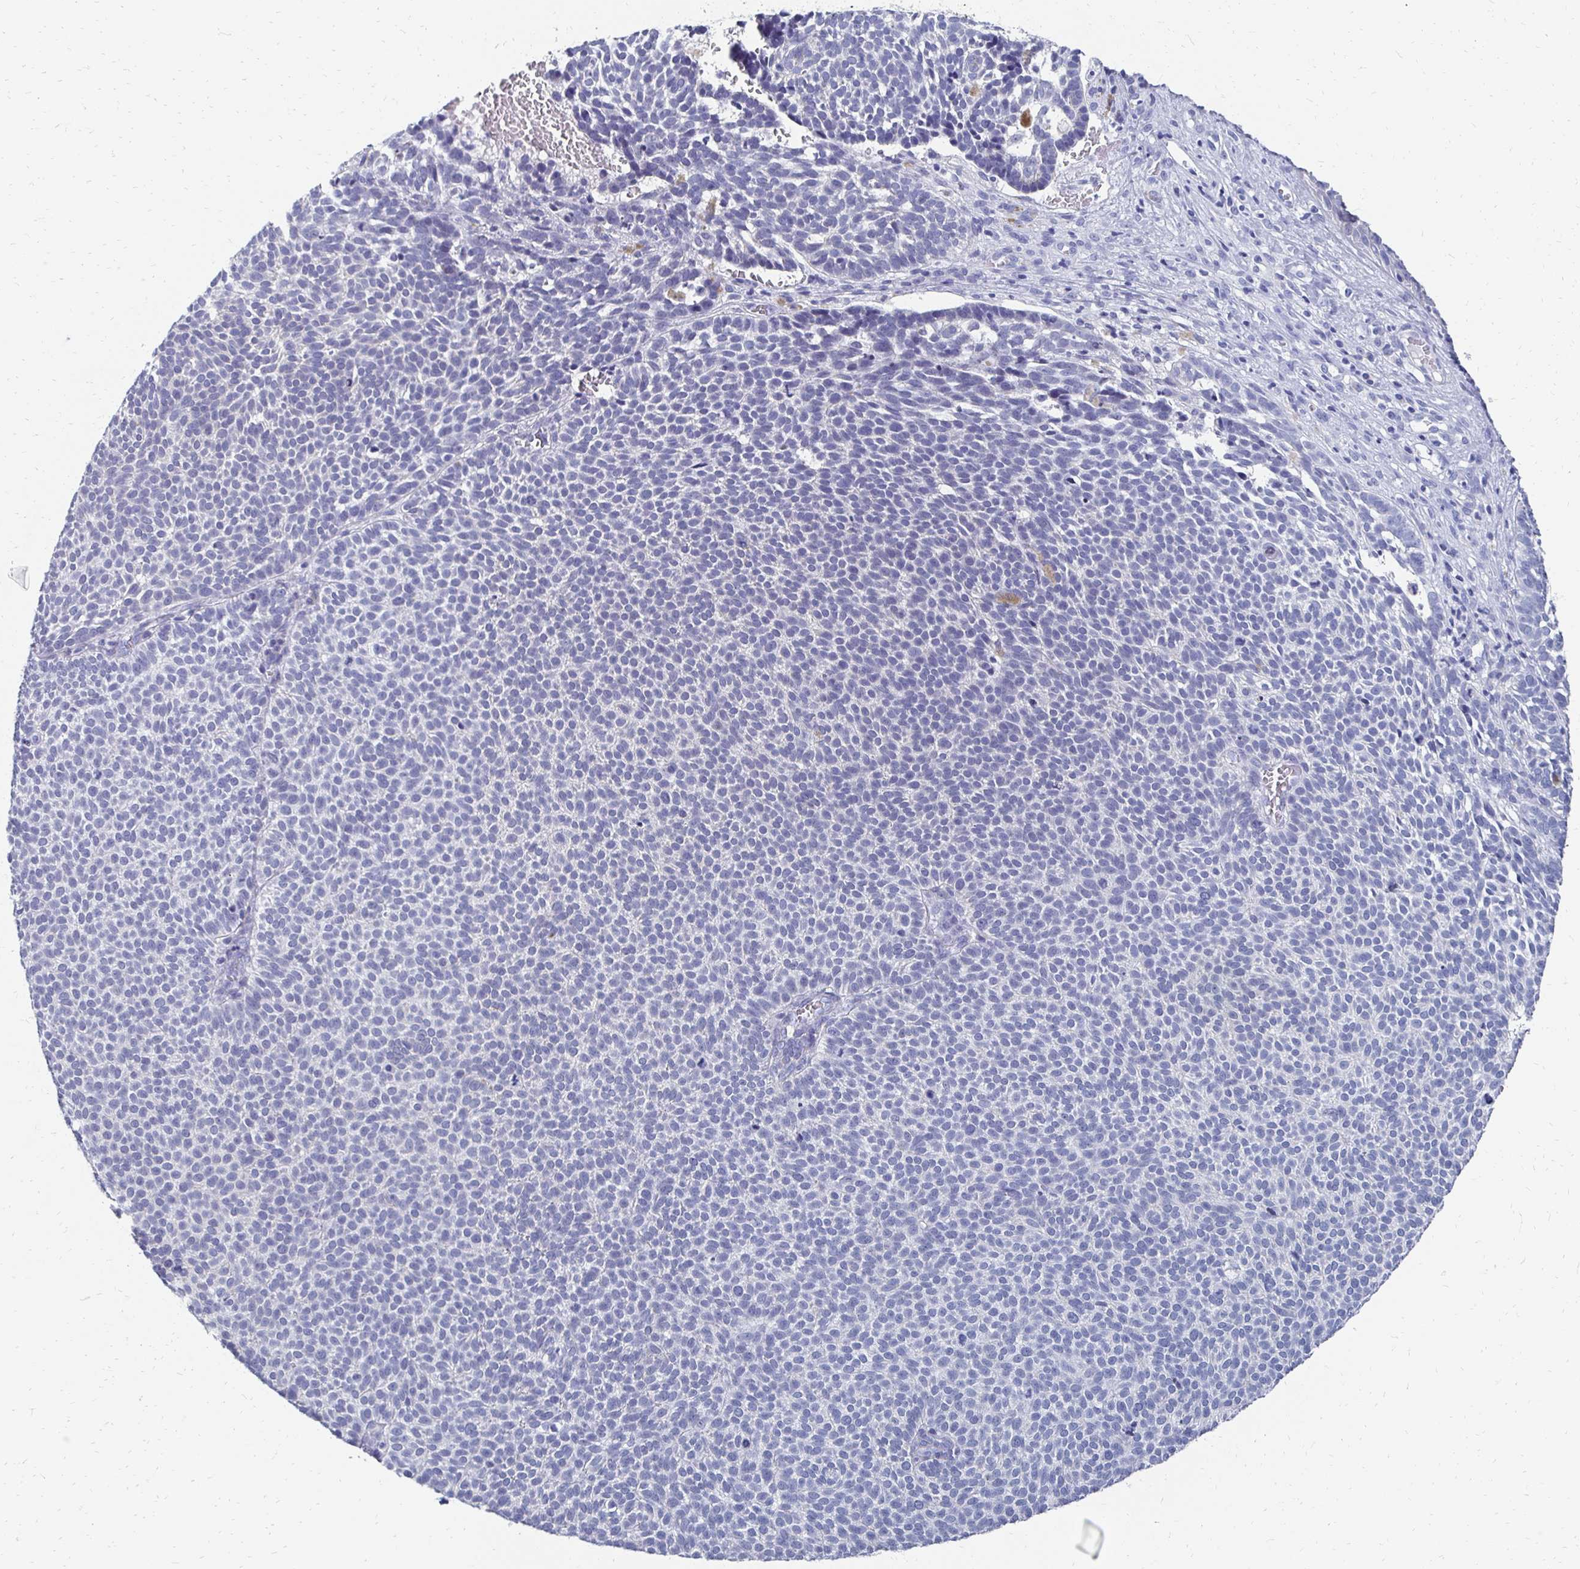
{"staining": {"intensity": "negative", "quantity": "none", "location": "none"}, "tissue": "skin cancer", "cell_type": "Tumor cells", "image_type": "cancer", "snomed": [{"axis": "morphology", "description": "Basal cell carcinoma"}, {"axis": "topography", "description": "Skin"}], "caption": "There is no significant expression in tumor cells of skin cancer (basal cell carcinoma).", "gene": "SYCP3", "patient": {"sex": "male", "age": 63}}